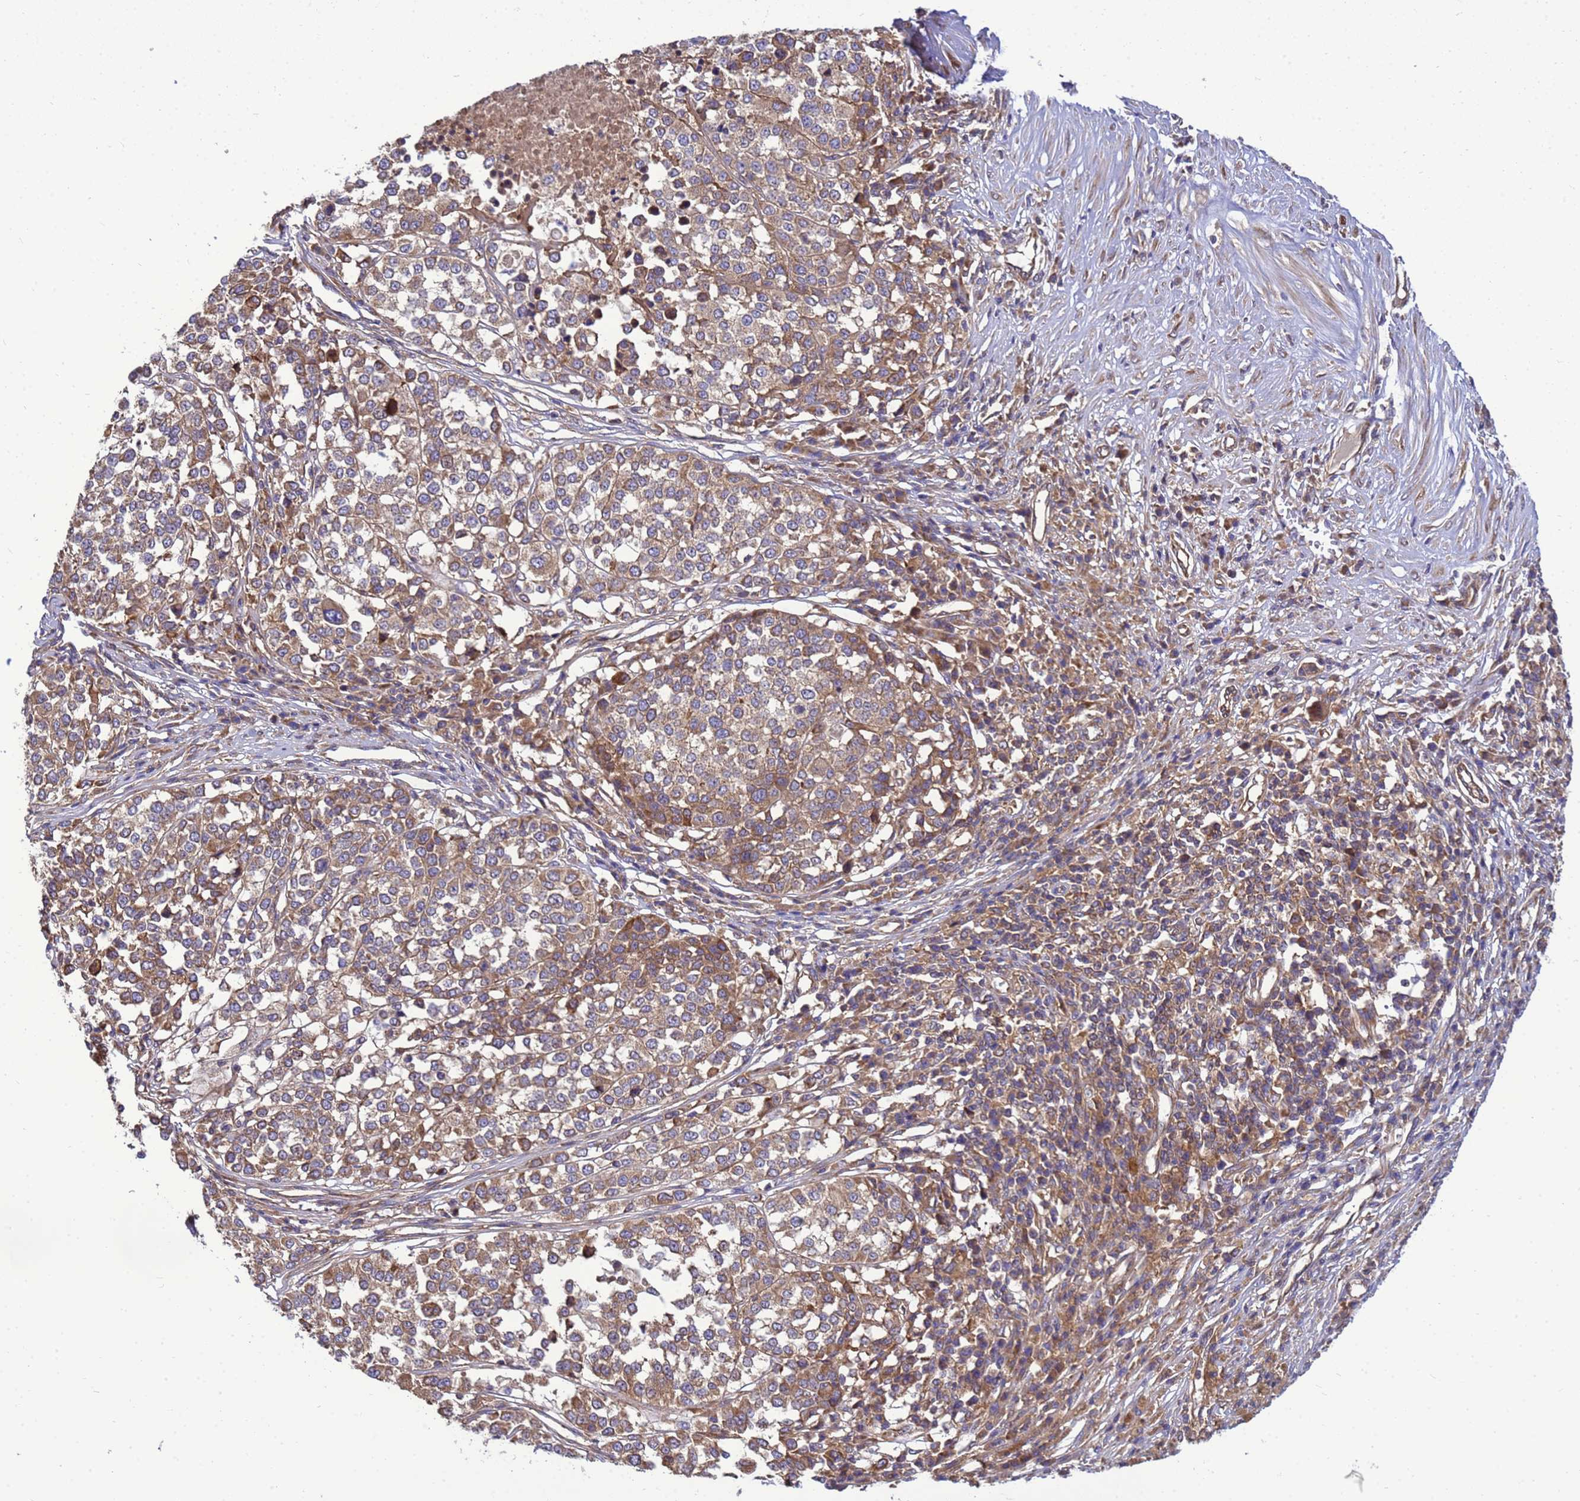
{"staining": {"intensity": "moderate", "quantity": ">75%", "location": "cytoplasmic/membranous"}, "tissue": "melanoma", "cell_type": "Tumor cells", "image_type": "cancer", "snomed": [{"axis": "morphology", "description": "Malignant melanoma, Metastatic site"}, {"axis": "topography", "description": "Lymph node"}], "caption": "High-magnification brightfield microscopy of malignant melanoma (metastatic site) stained with DAB (3,3'-diaminobenzidine) (brown) and counterstained with hematoxylin (blue). tumor cells exhibit moderate cytoplasmic/membranous staining is present in approximately>75% of cells.", "gene": "BECN1", "patient": {"sex": "male", "age": 44}}